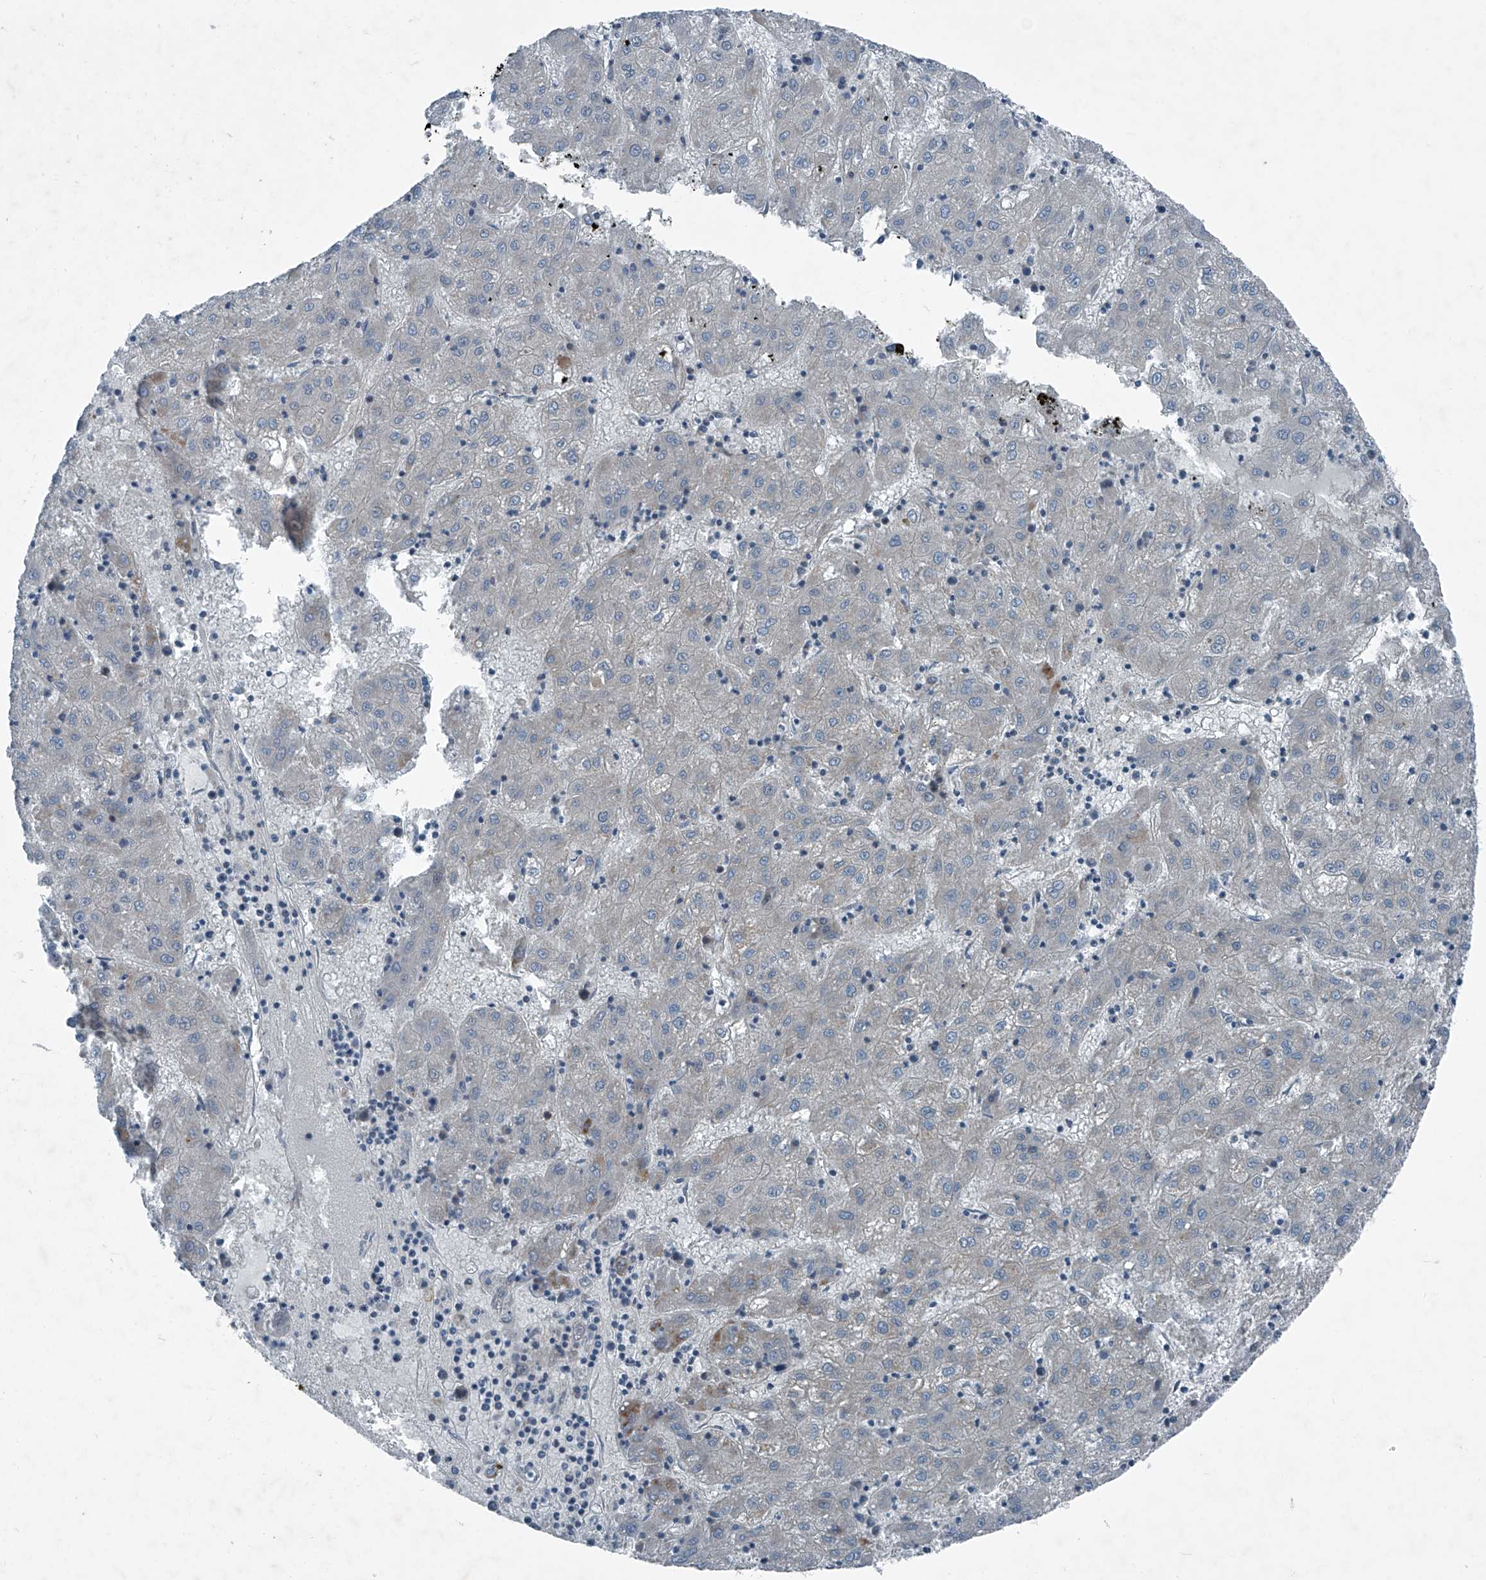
{"staining": {"intensity": "weak", "quantity": "<25%", "location": "cytoplasmic/membranous"}, "tissue": "liver cancer", "cell_type": "Tumor cells", "image_type": "cancer", "snomed": [{"axis": "morphology", "description": "Carcinoma, Hepatocellular, NOS"}, {"axis": "topography", "description": "Liver"}], "caption": "This is an immunohistochemistry (IHC) histopathology image of liver cancer. There is no staining in tumor cells.", "gene": "SENP2", "patient": {"sex": "male", "age": 72}}